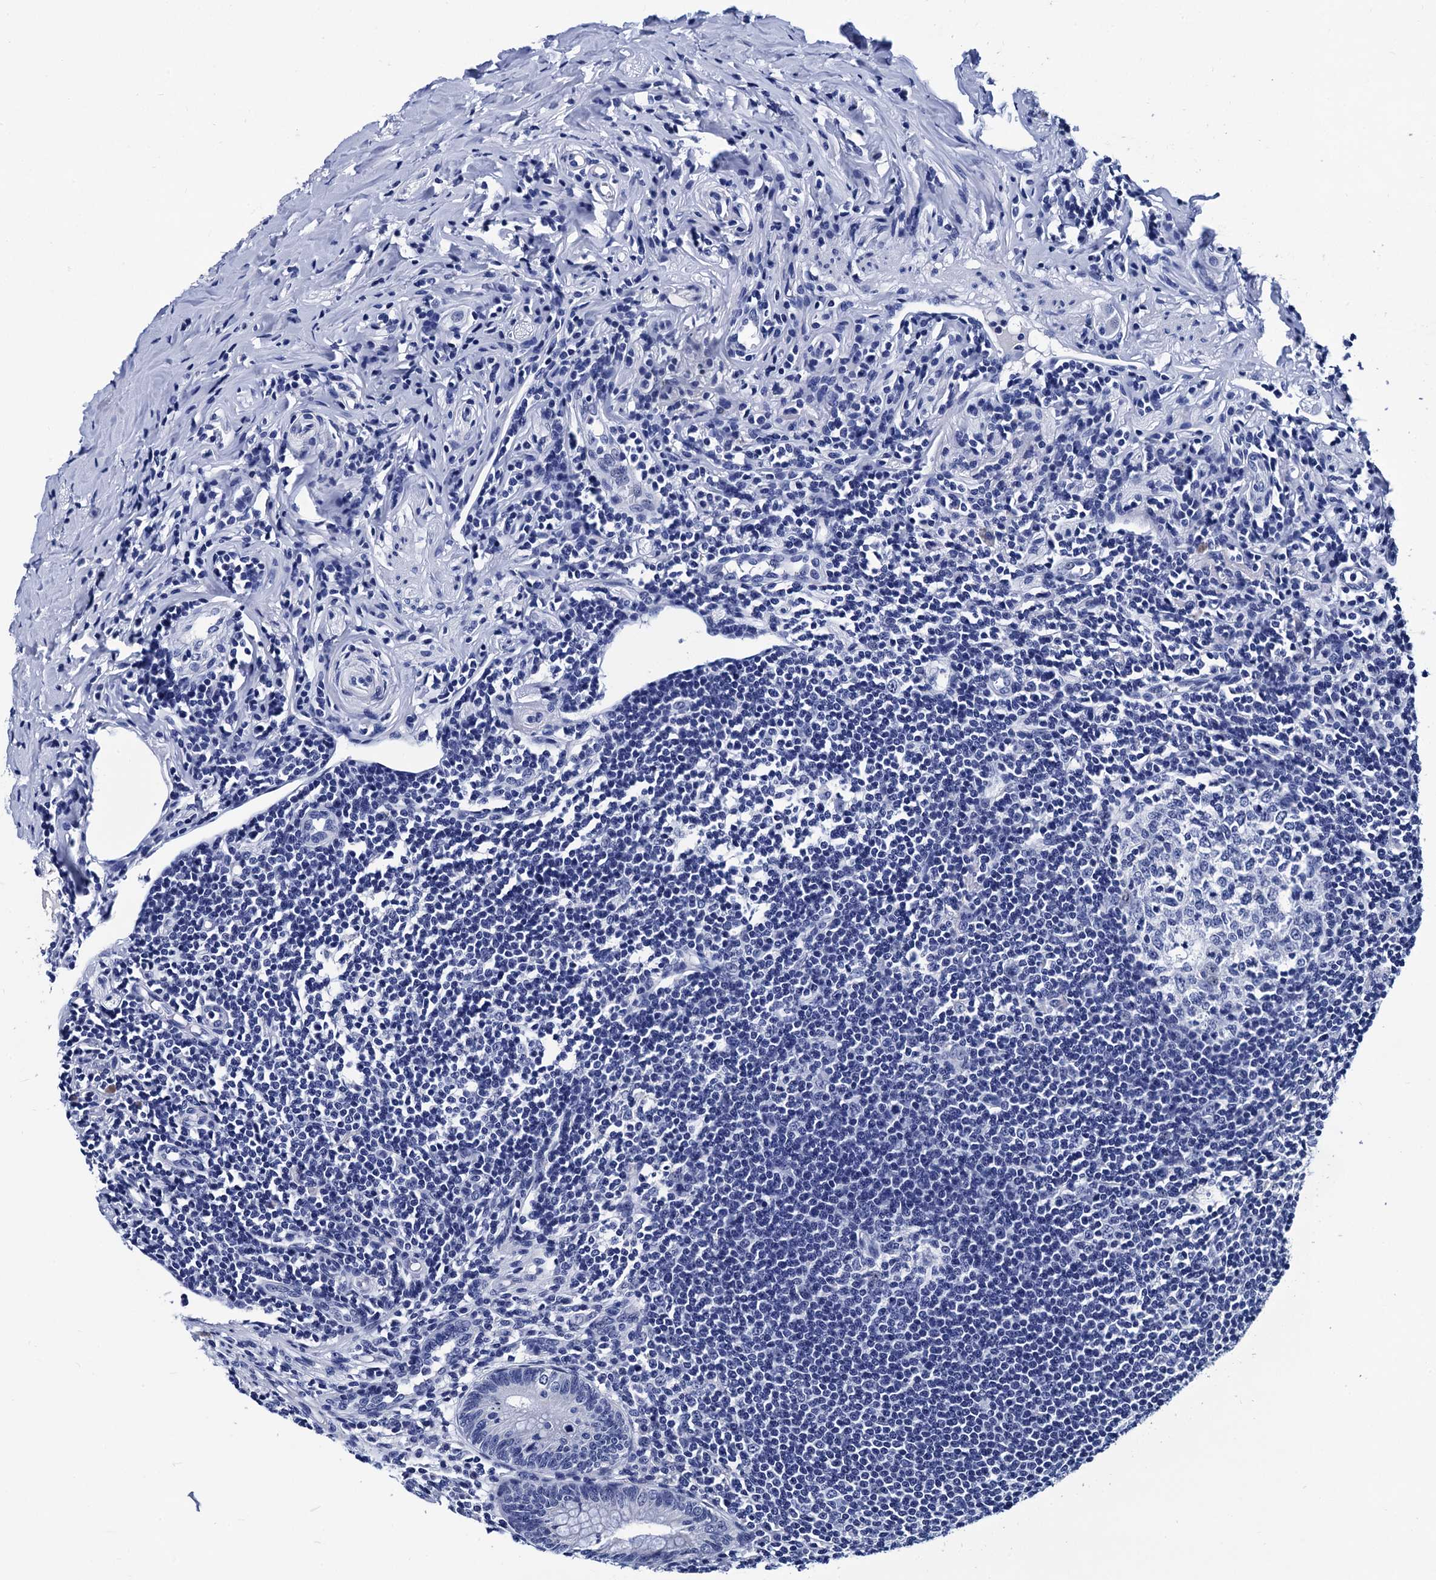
{"staining": {"intensity": "negative", "quantity": "none", "location": "none"}, "tissue": "appendix", "cell_type": "Glandular cells", "image_type": "normal", "snomed": [{"axis": "morphology", "description": "Normal tissue, NOS"}, {"axis": "topography", "description": "Appendix"}], "caption": "Immunohistochemical staining of unremarkable appendix demonstrates no significant expression in glandular cells. (Immunohistochemistry, brightfield microscopy, high magnification).", "gene": "LRRC30", "patient": {"sex": "female", "age": 33}}